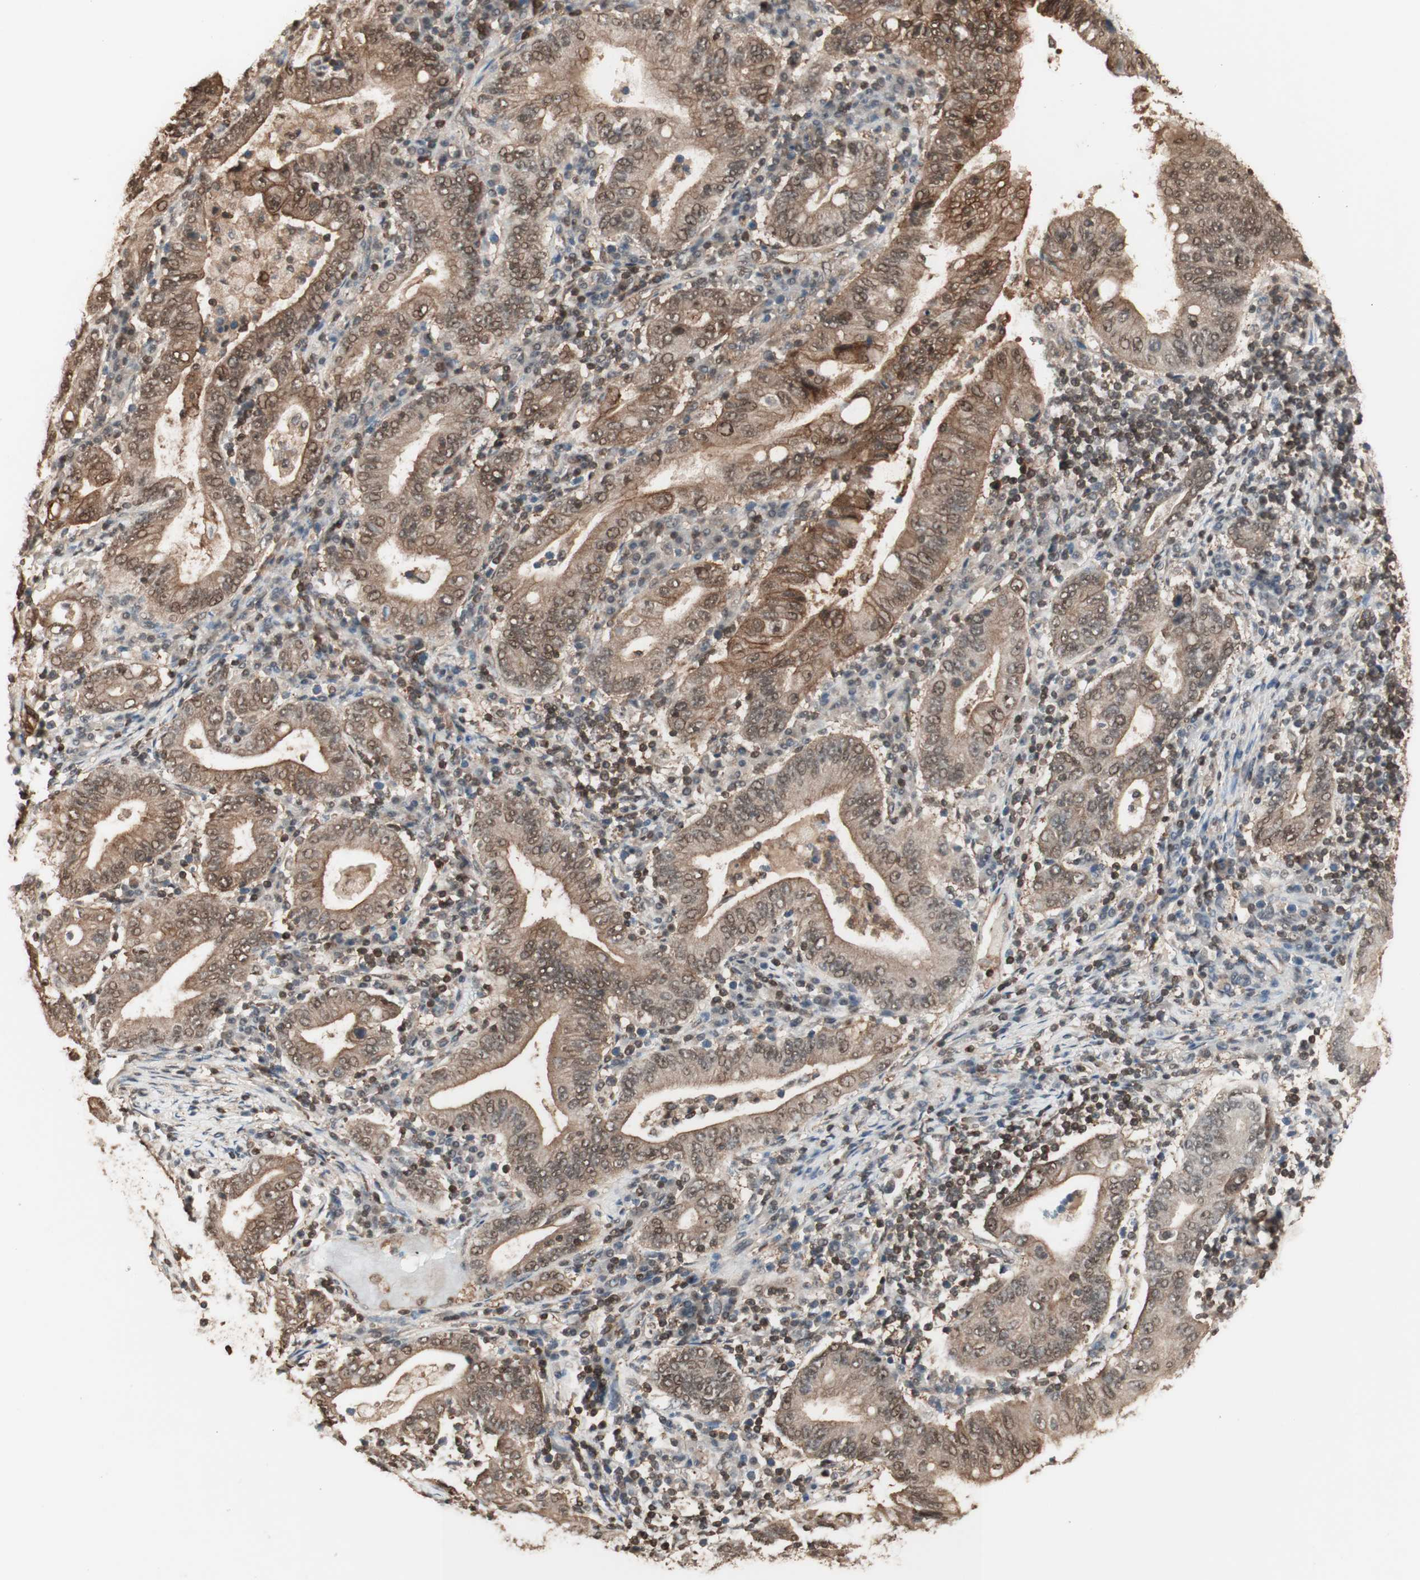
{"staining": {"intensity": "moderate", "quantity": ">75%", "location": "cytoplasmic/membranous,nuclear"}, "tissue": "stomach cancer", "cell_type": "Tumor cells", "image_type": "cancer", "snomed": [{"axis": "morphology", "description": "Normal tissue, NOS"}, {"axis": "morphology", "description": "Adenocarcinoma, NOS"}, {"axis": "topography", "description": "Esophagus"}, {"axis": "topography", "description": "Stomach, upper"}, {"axis": "topography", "description": "Peripheral nerve tissue"}], "caption": "IHC of human stomach adenocarcinoma exhibits medium levels of moderate cytoplasmic/membranous and nuclear expression in approximately >75% of tumor cells. (Stains: DAB (3,3'-diaminobenzidine) in brown, nuclei in blue, Microscopy: brightfield microscopy at high magnification).", "gene": "YWHAB", "patient": {"sex": "male", "age": 62}}